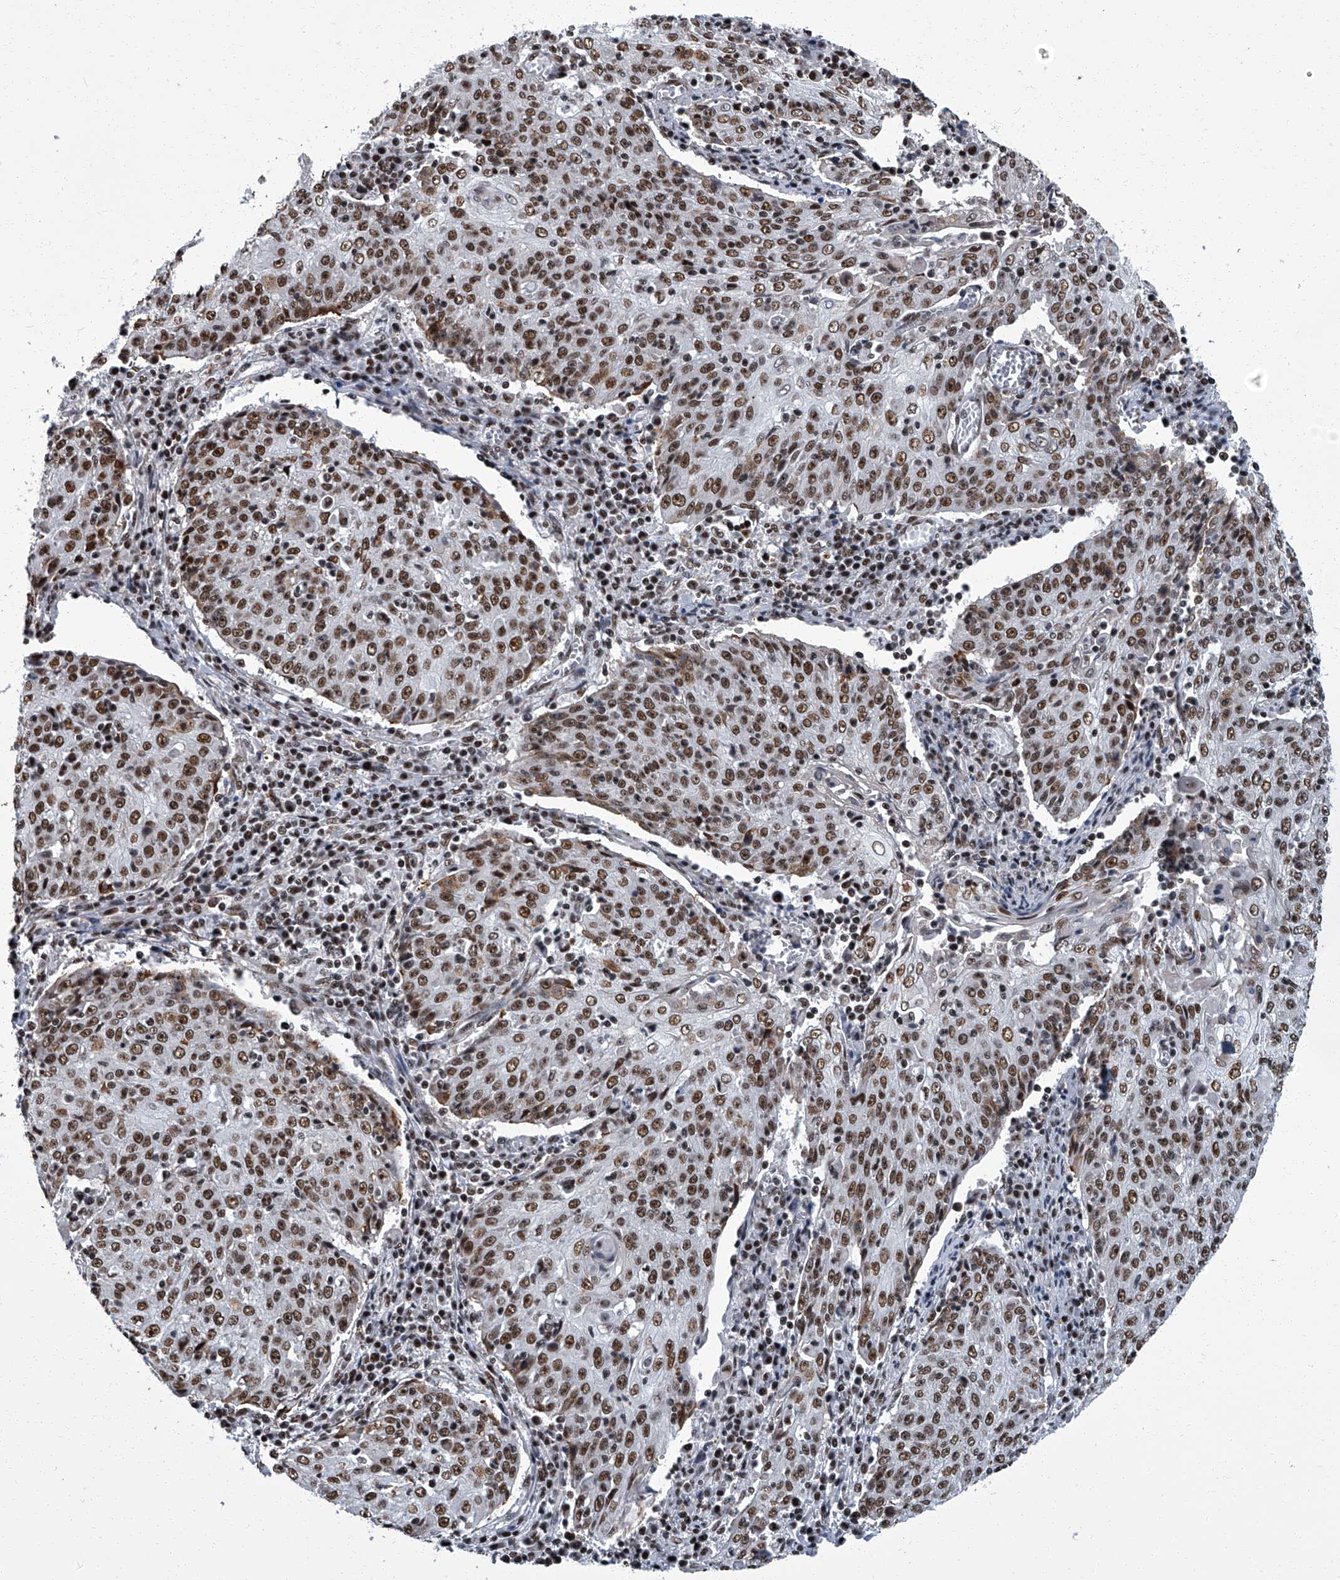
{"staining": {"intensity": "moderate", "quantity": ">75%", "location": "nuclear"}, "tissue": "cervical cancer", "cell_type": "Tumor cells", "image_type": "cancer", "snomed": [{"axis": "morphology", "description": "Squamous cell carcinoma, NOS"}, {"axis": "topography", "description": "Cervix"}], "caption": "Cervical cancer was stained to show a protein in brown. There is medium levels of moderate nuclear positivity in about >75% of tumor cells.", "gene": "ZNF518B", "patient": {"sex": "female", "age": 48}}